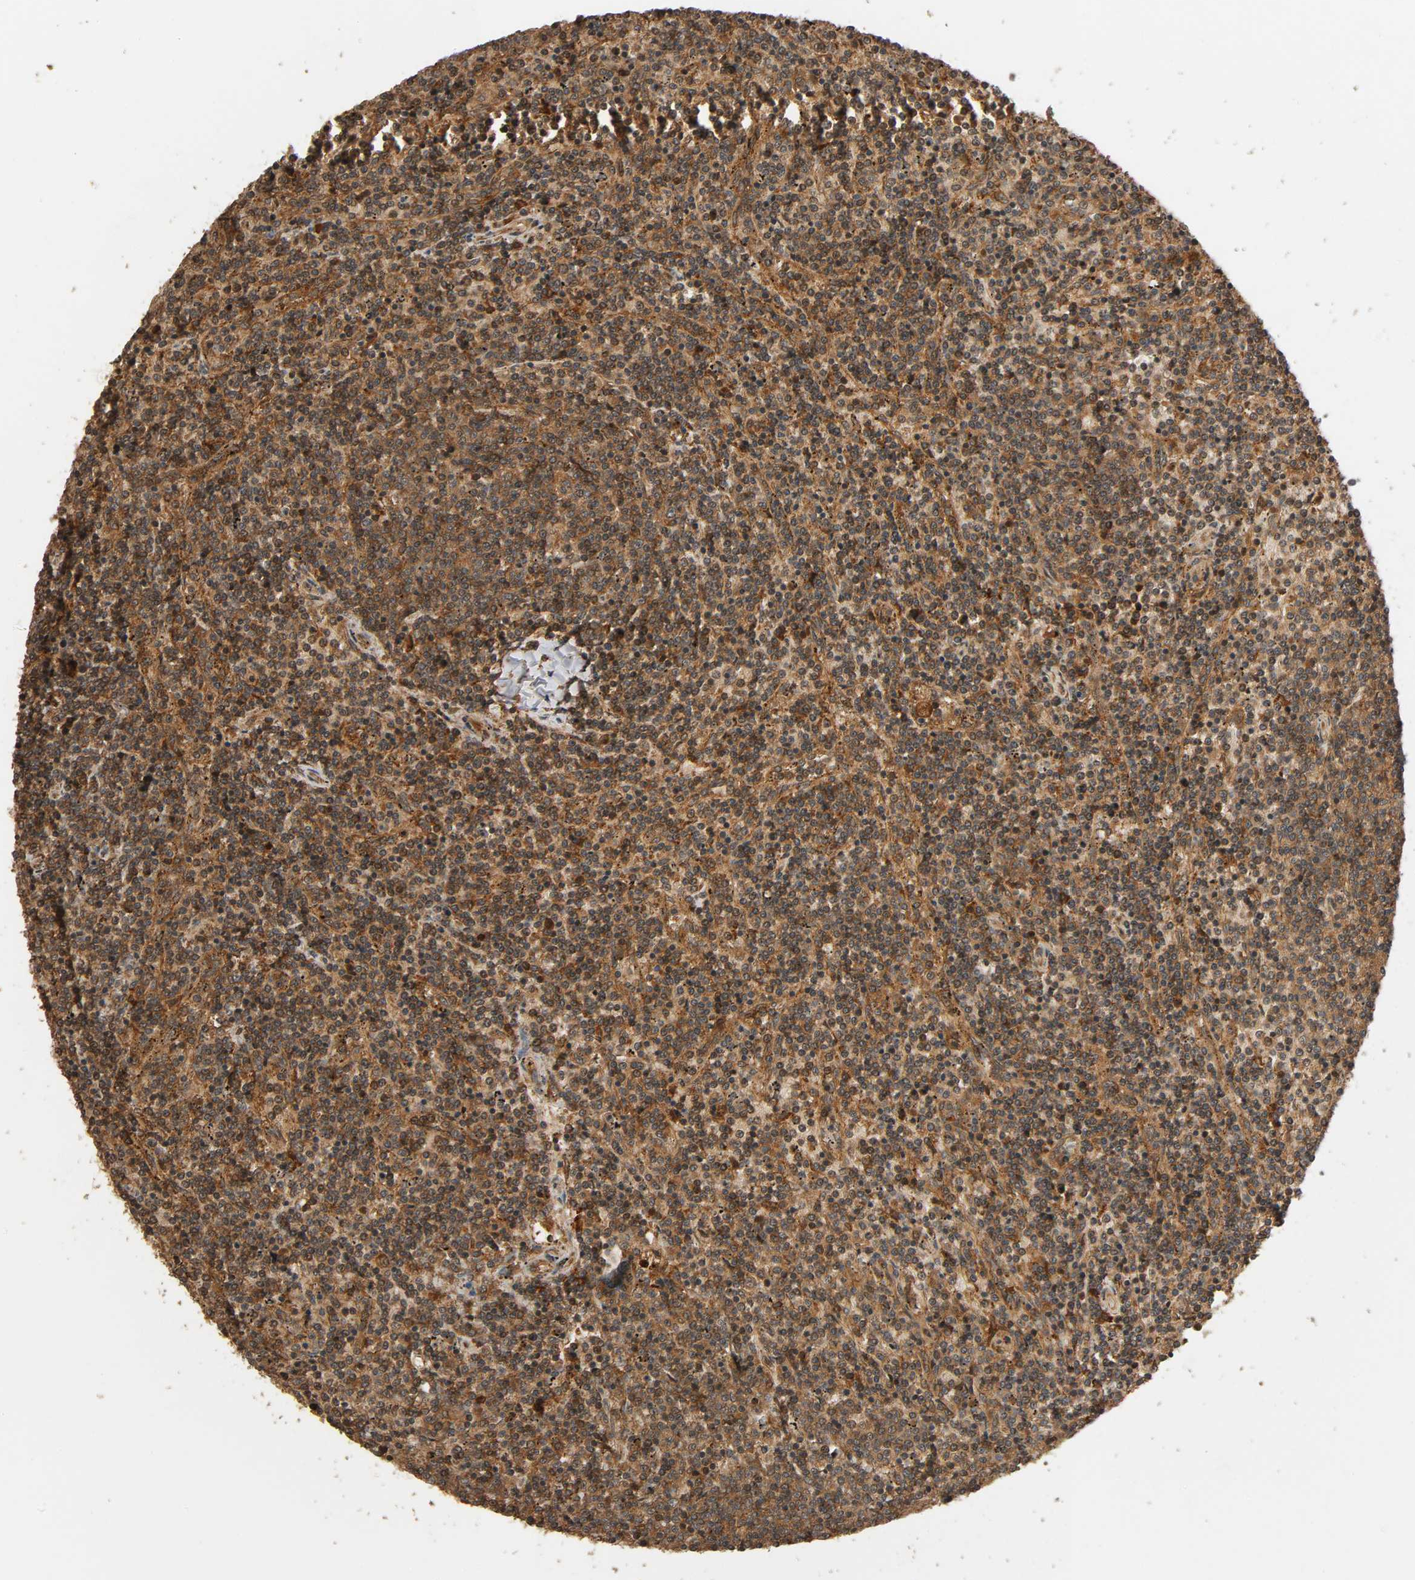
{"staining": {"intensity": "moderate", "quantity": ">75%", "location": "cytoplasmic/membranous"}, "tissue": "lymphoma", "cell_type": "Tumor cells", "image_type": "cancer", "snomed": [{"axis": "morphology", "description": "Malignant lymphoma, non-Hodgkin's type, Low grade"}, {"axis": "topography", "description": "Spleen"}], "caption": "Tumor cells exhibit medium levels of moderate cytoplasmic/membranous staining in approximately >75% of cells in malignant lymphoma, non-Hodgkin's type (low-grade). (DAB (3,3'-diaminobenzidine) IHC with brightfield microscopy, high magnification).", "gene": "MAP3K8", "patient": {"sex": "female", "age": 50}}